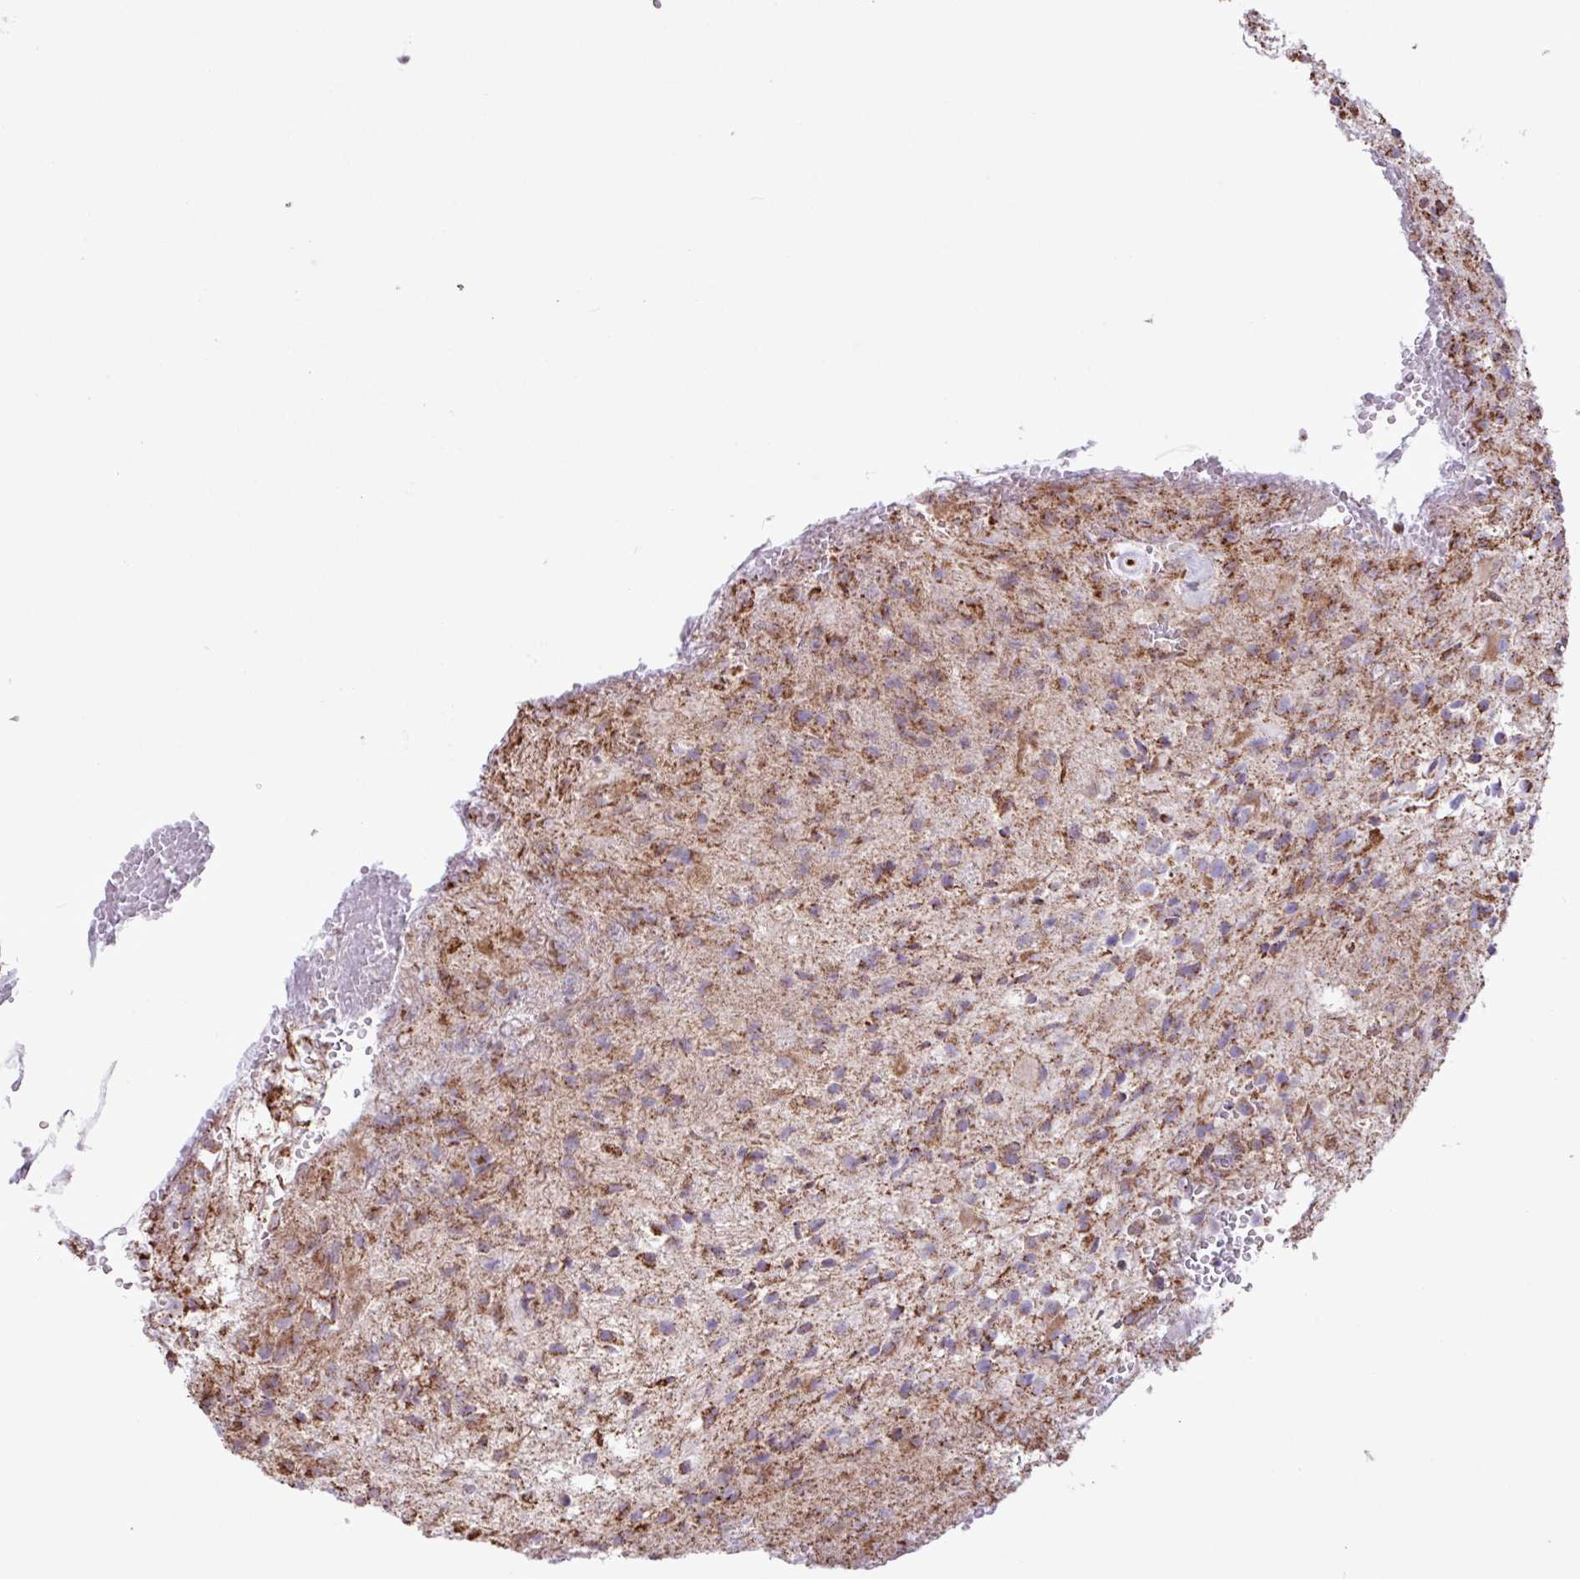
{"staining": {"intensity": "moderate", "quantity": ">75%", "location": "cytoplasmic/membranous"}, "tissue": "glioma", "cell_type": "Tumor cells", "image_type": "cancer", "snomed": [{"axis": "morphology", "description": "Glioma, malignant, High grade"}, {"axis": "topography", "description": "Brain"}], "caption": "There is medium levels of moderate cytoplasmic/membranous positivity in tumor cells of glioma, as demonstrated by immunohistochemical staining (brown color).", "gene": "RTL3", "patient": {"sex": "male", "age": 56}}